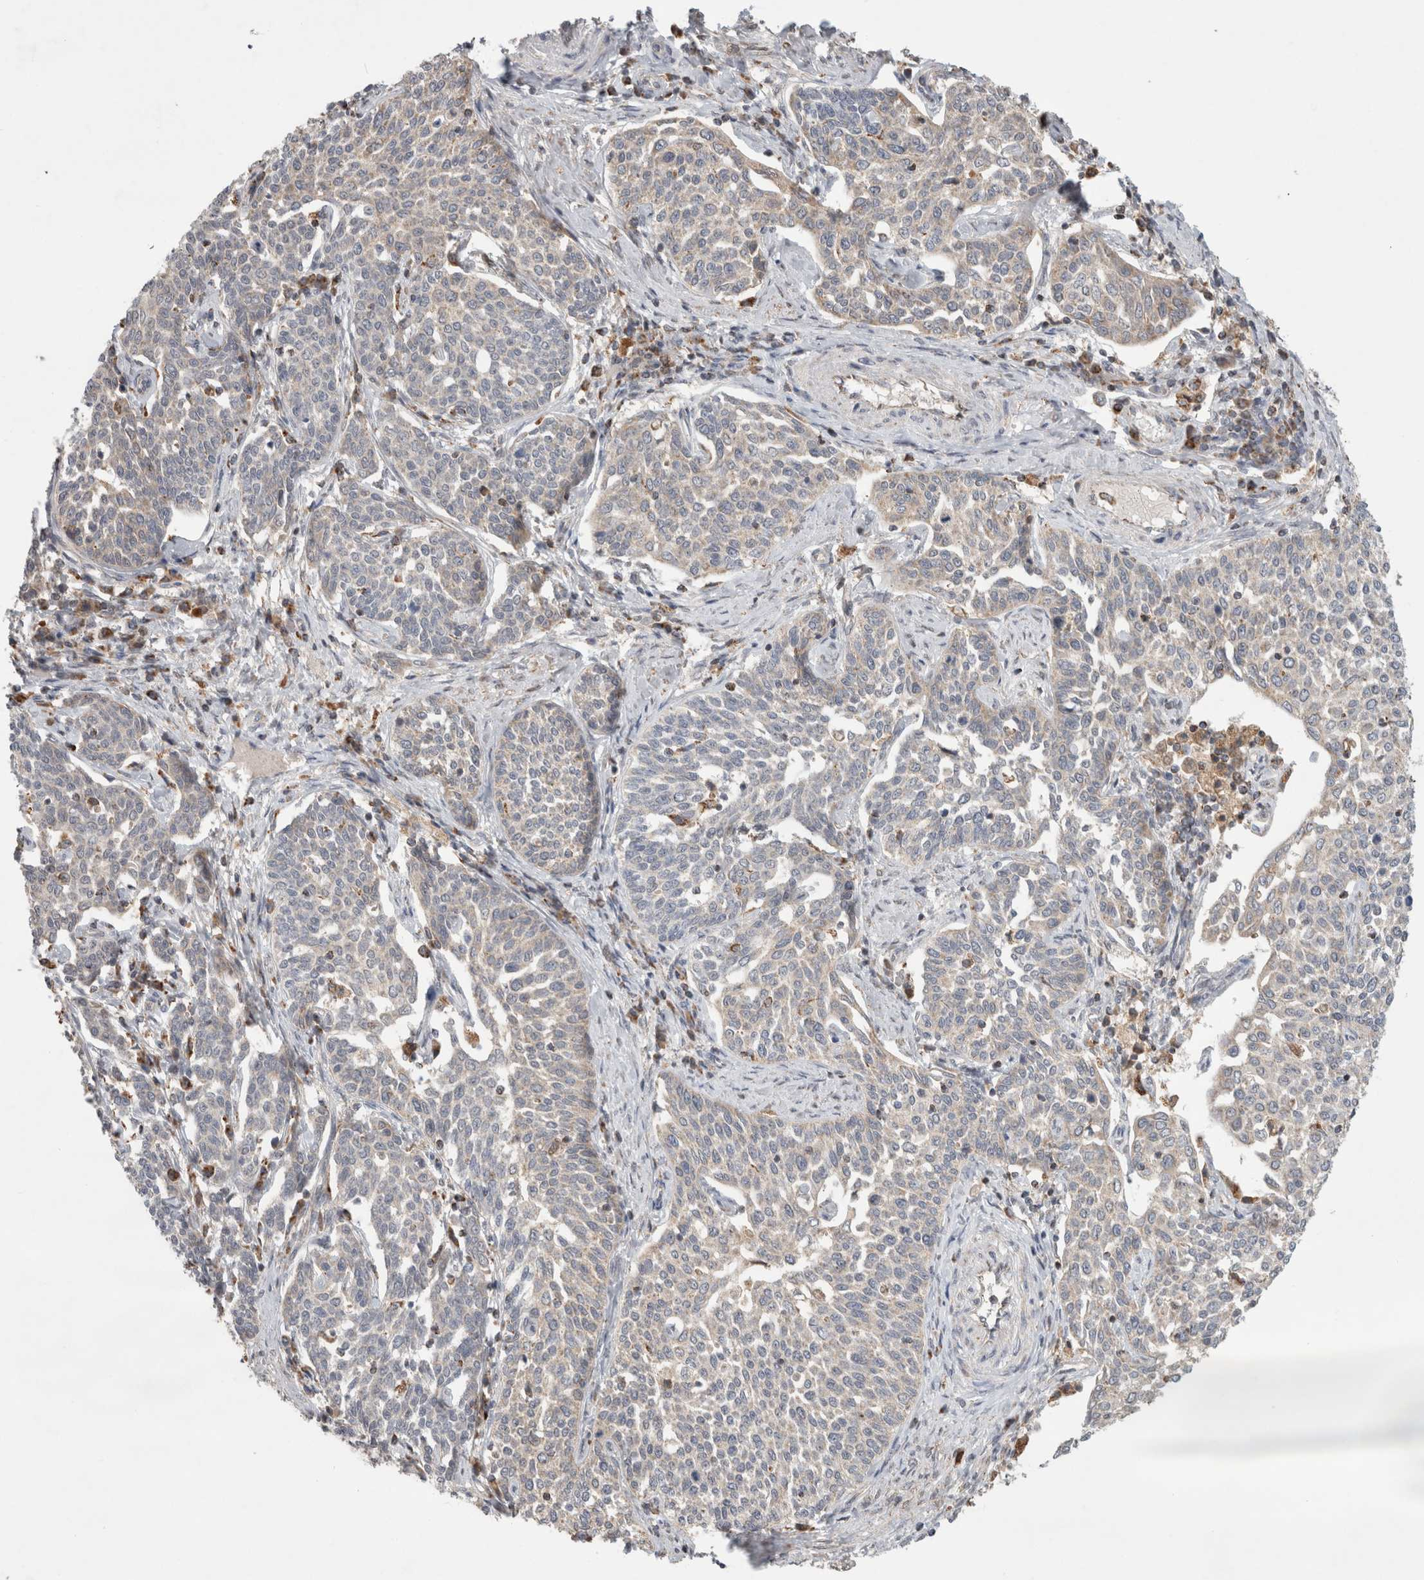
{"staining": {"intensity": "negative", "quantity": "none", "location": "none"}, "tissue": "cervical cancer", "cell_type": "Tumor cells", "image_type": "cancer", "snomed": [{"axis": "morphology", "description": "Squamous cell carcinoma, NOS"}, {"axis": "topography", "description": "Cervix"}], "caption": "An IHC photomicrograph of squamous cell carcinoma (cervical) is shown. There is no staining in tumor cells of squamous cell carcinoma (cervical).", "gene": "HROB", "patient": {"sex": "female", "age": 34}}